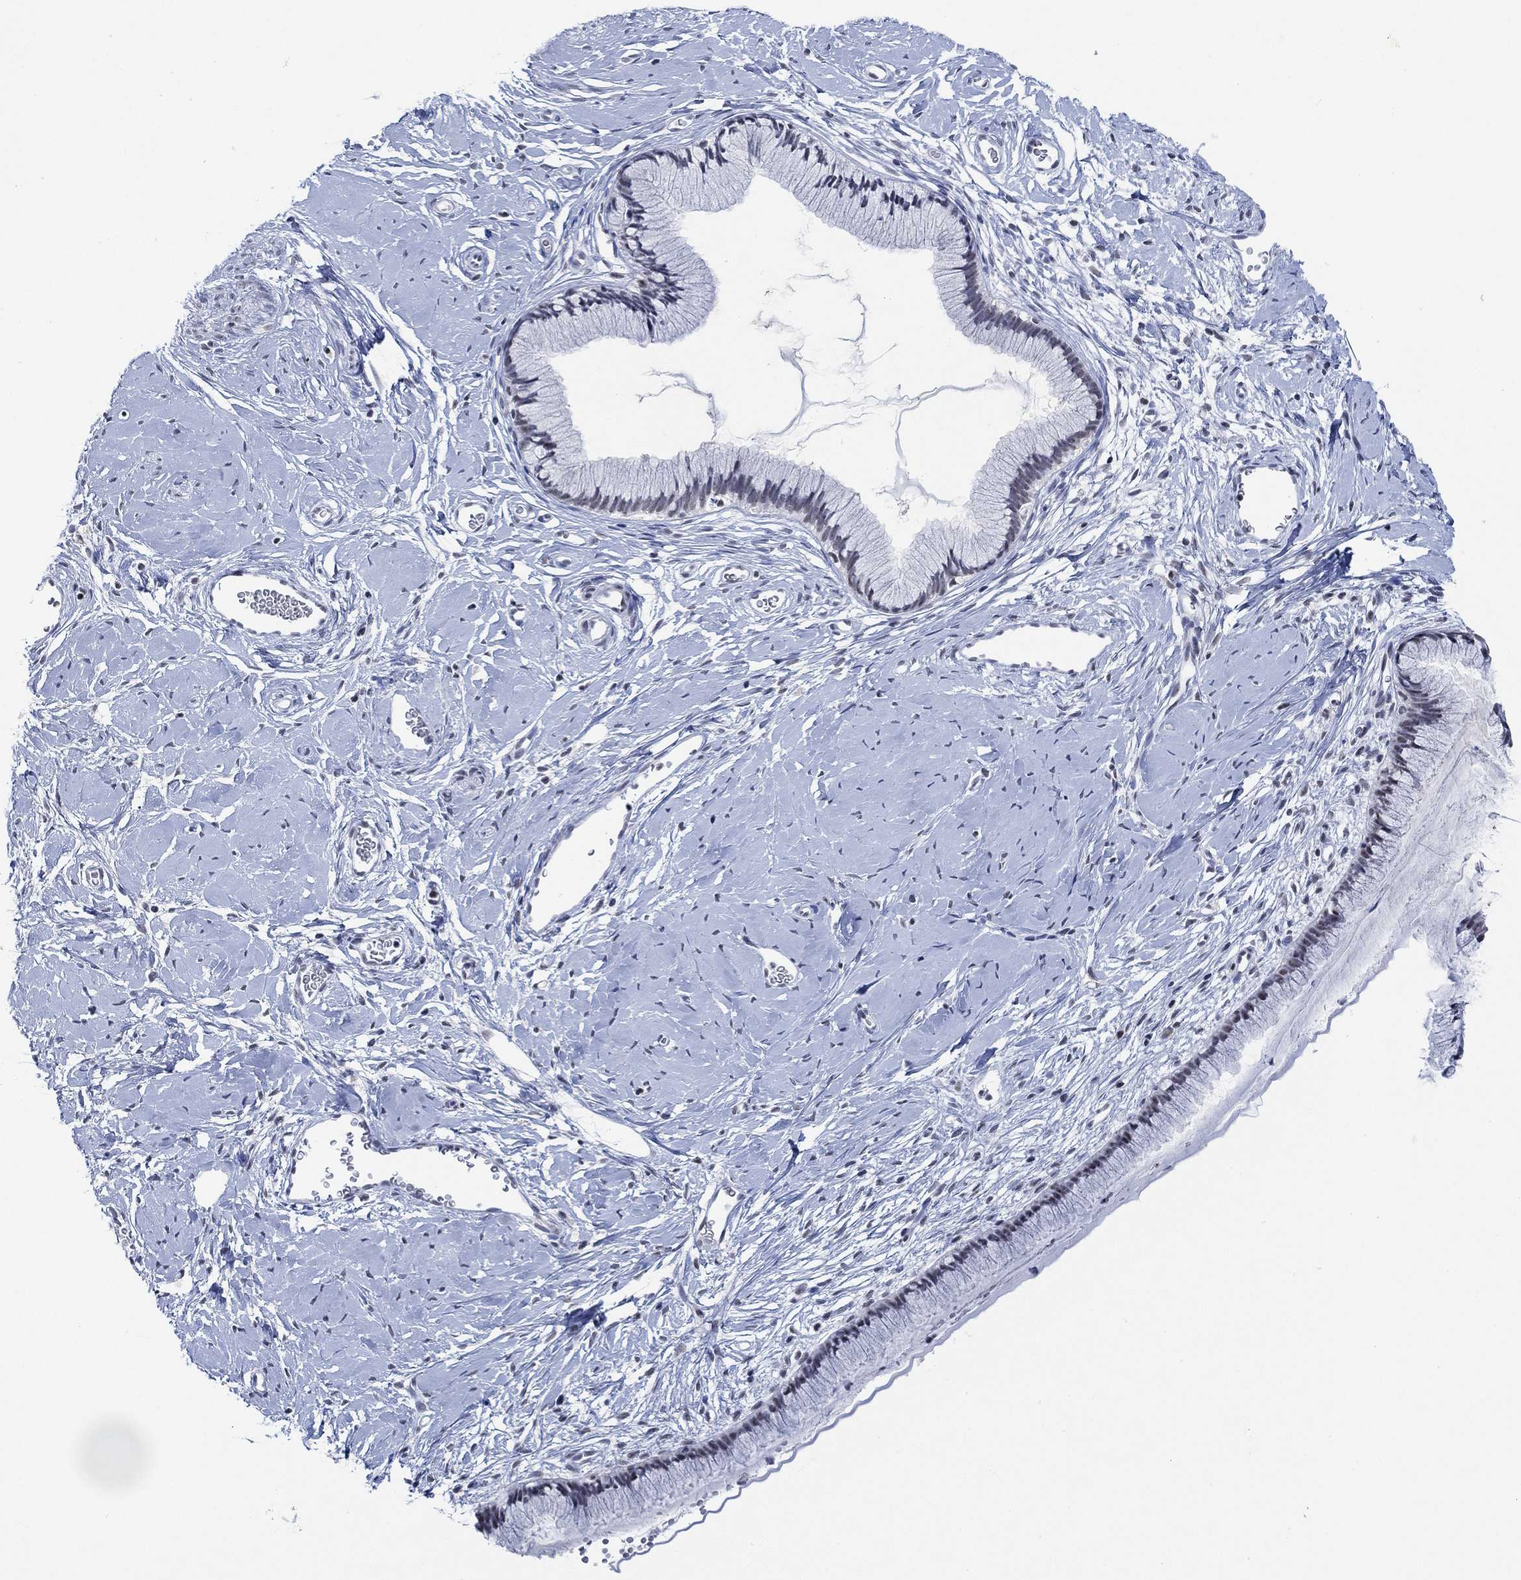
{"staining": {"intensity": "negative", "quantity": "none", "location": "none"}, "tissue": "cervix", "cell_type": "Glandular cells", "image_type": "normal", "snomed": [{"axis": "morphology", "description": "Normal tissue, NOS"}, {"axis": "topography", "description": "Cervix"}], "caption": "High power microscopy histopathology image of an IHC micrograph of unremarkable cervix, revealing no significant staining in glandular cells. The staining is performed using DAB brown chromogen with nuclei counter-stained in using hematoxylin.", "gene": "PPP1R17", "patient": {"sex": "female", "age": 40}}